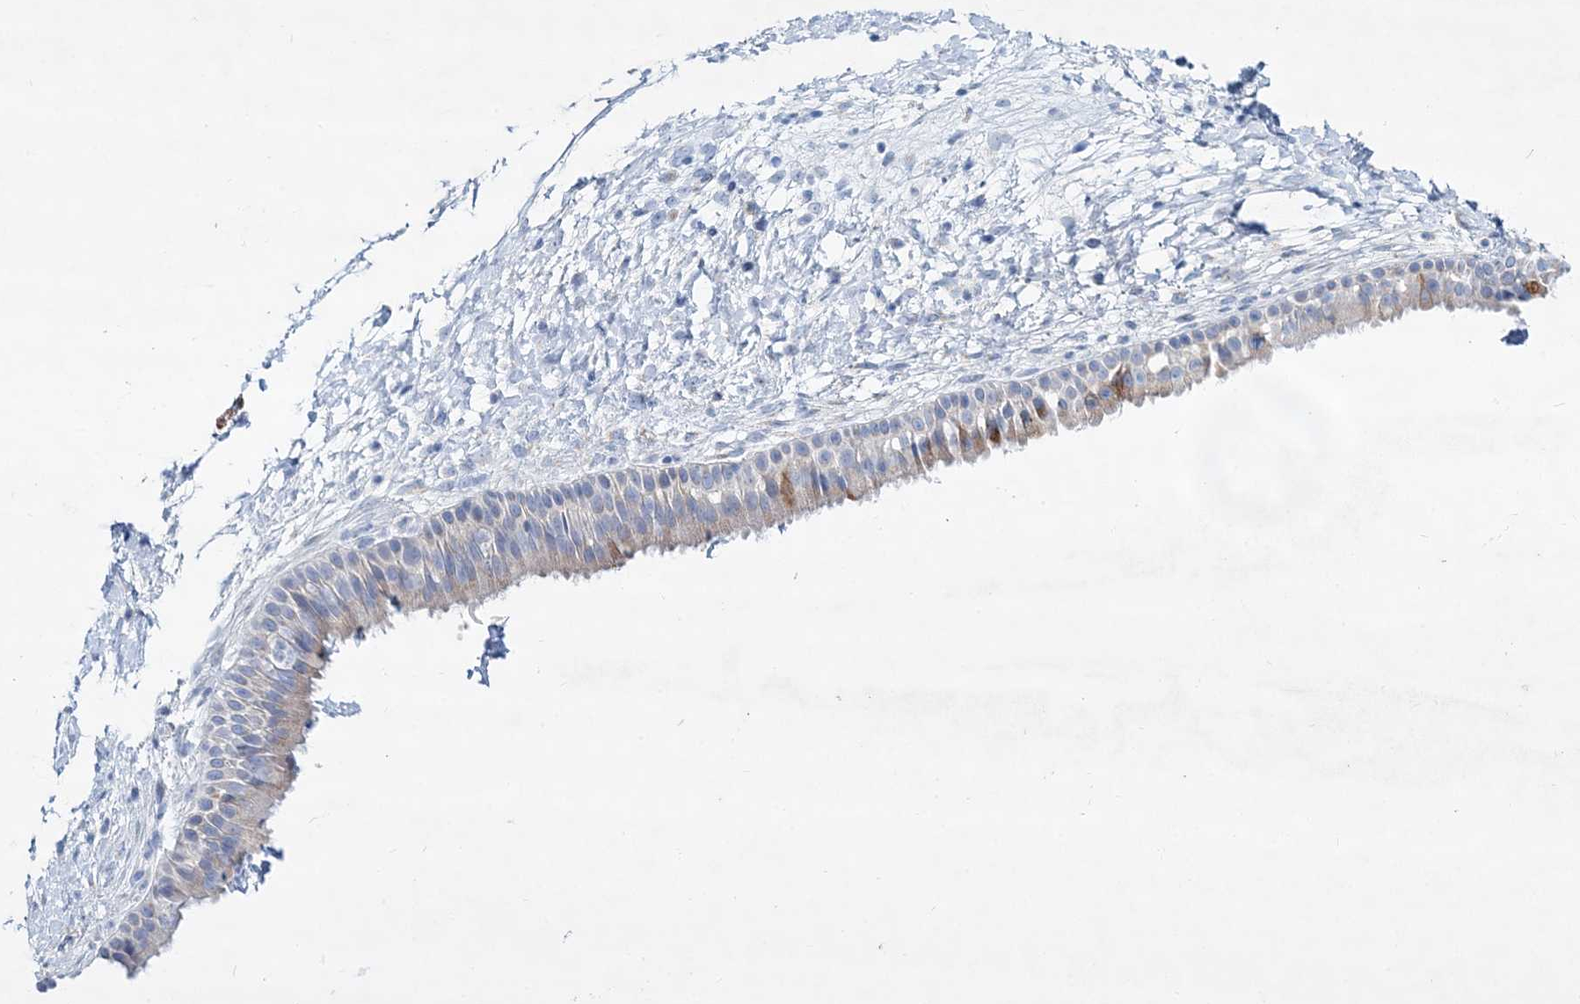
{"staining": {"intensity": "weak", "quantity": "<25%", "location": "cytoplasmic/membranous"}, "tissue": "nasopharynx", "cell_type": "Respiratory epithelial cells", "image_type": "normal", "snomed": [{"axis": "morphology", "description": "Normal tissue, NOS"}, {"axis": "topography", "description": "Nasopharynx"}], "caption": "This is a histopathology image of immunohistochemistry staining of benign nasopharynx, which shows no positivity in respiratory epithelial cells. (DAB immunohistochemistry (IHC) visualized using brightfield microscopy, high magnification).", "gene": "ADGRL1", "patient": {"sex": "male", "age": 22}}